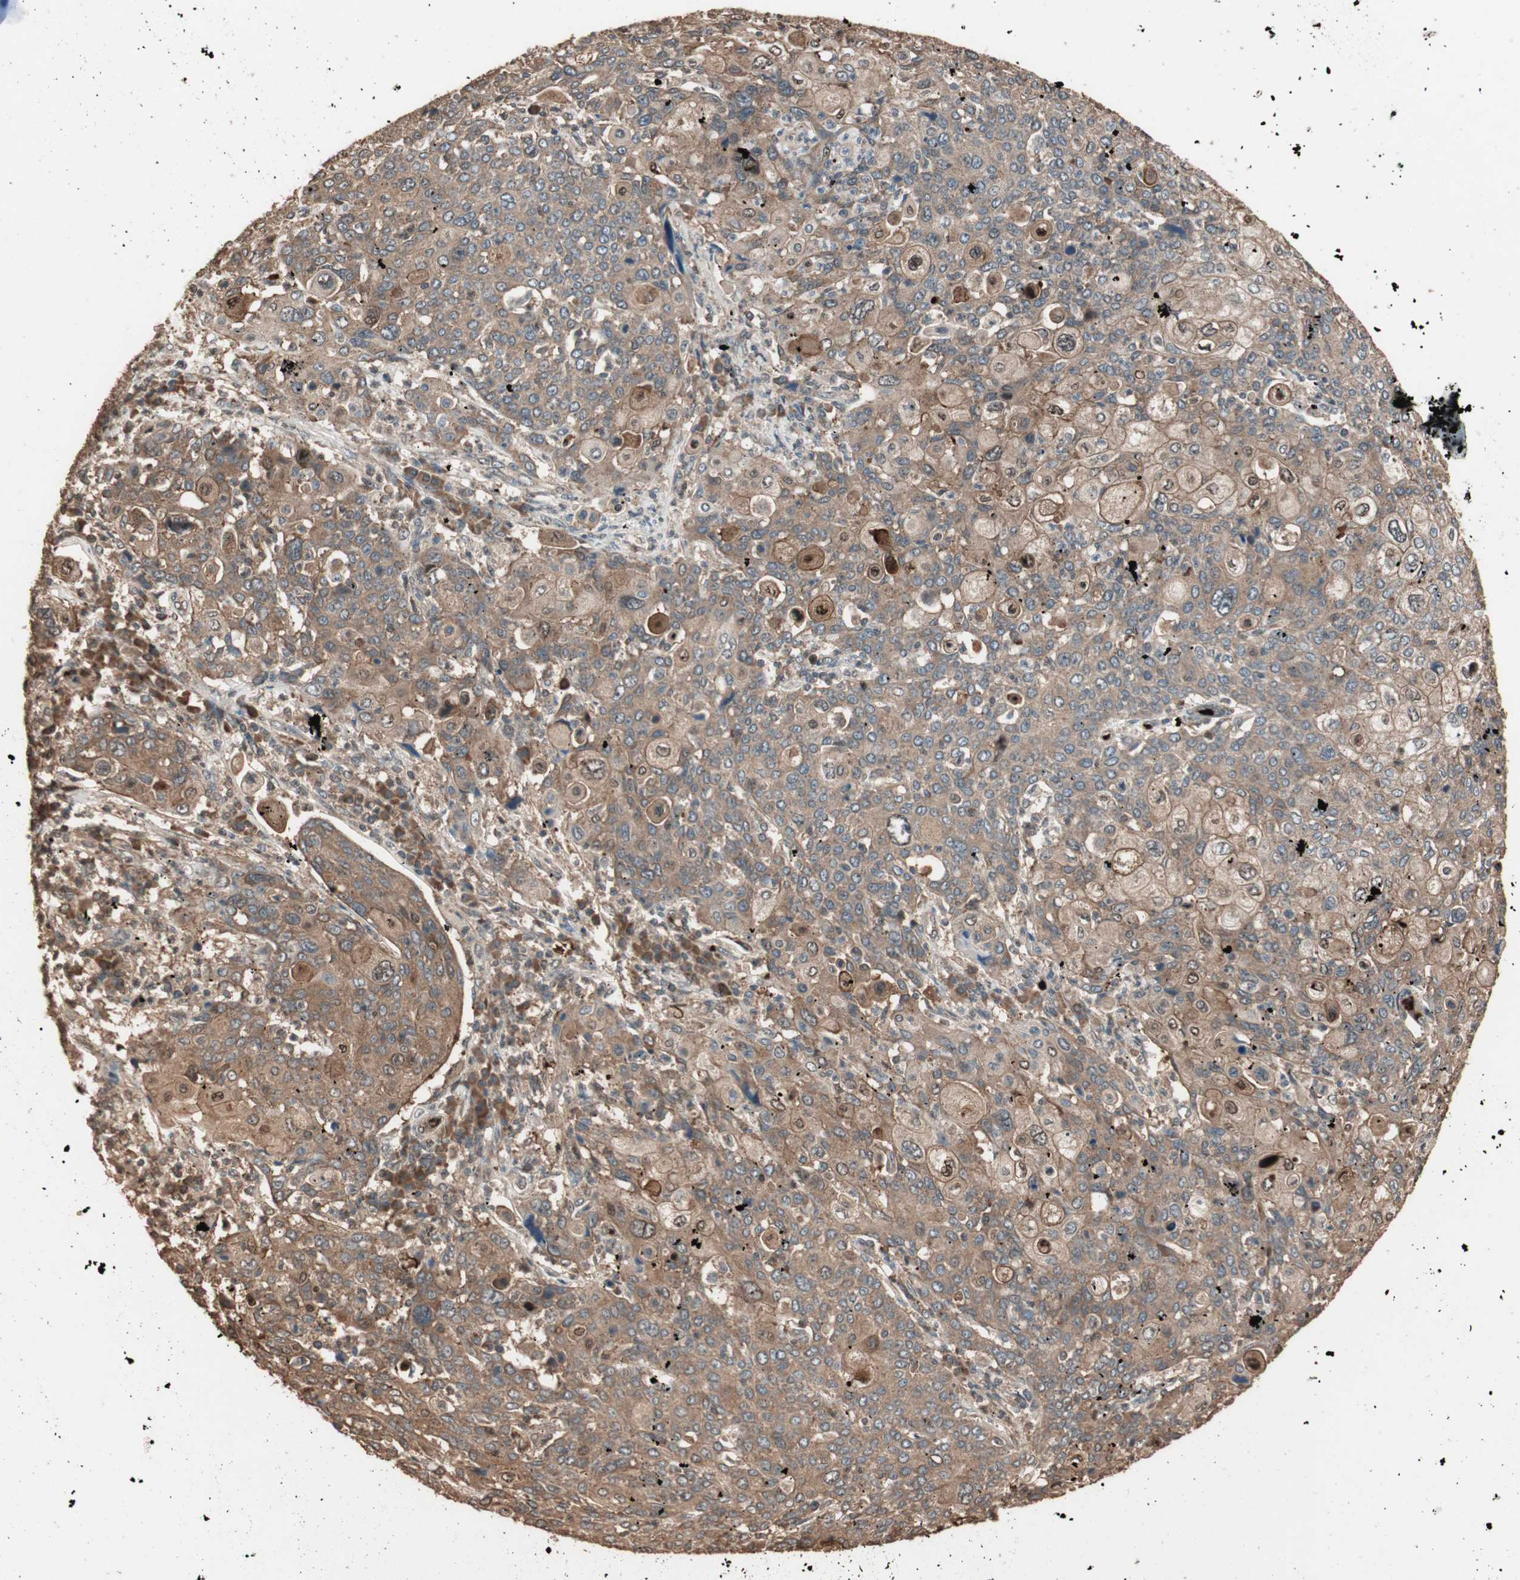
{"staining": {"intensity": "moderate", "quantity": ">75%", "location": "cytoplasmic/membranous"}, "tissue": "cervical cancer", "cell_type": "Tumor cells", "image_type": "cancer", "snomed": [{"axis": "morphology", "description": "Squamous cell carcinoma, NOS"}, {"axis": "topography", "description": "Cervix"}], "caption": "The histopathology image exhibits staining of cervical squamous cell carcinoma, revealing moderate cytoplasmic/membranous protein positivity (brown color) within tumor cells. (Stains: DAB in brown, nuclei in blue, Microscopy: brightfield microscopy at high magnification).", "gene": "USP20", "patient": {"sex": "female", "age": 40}}